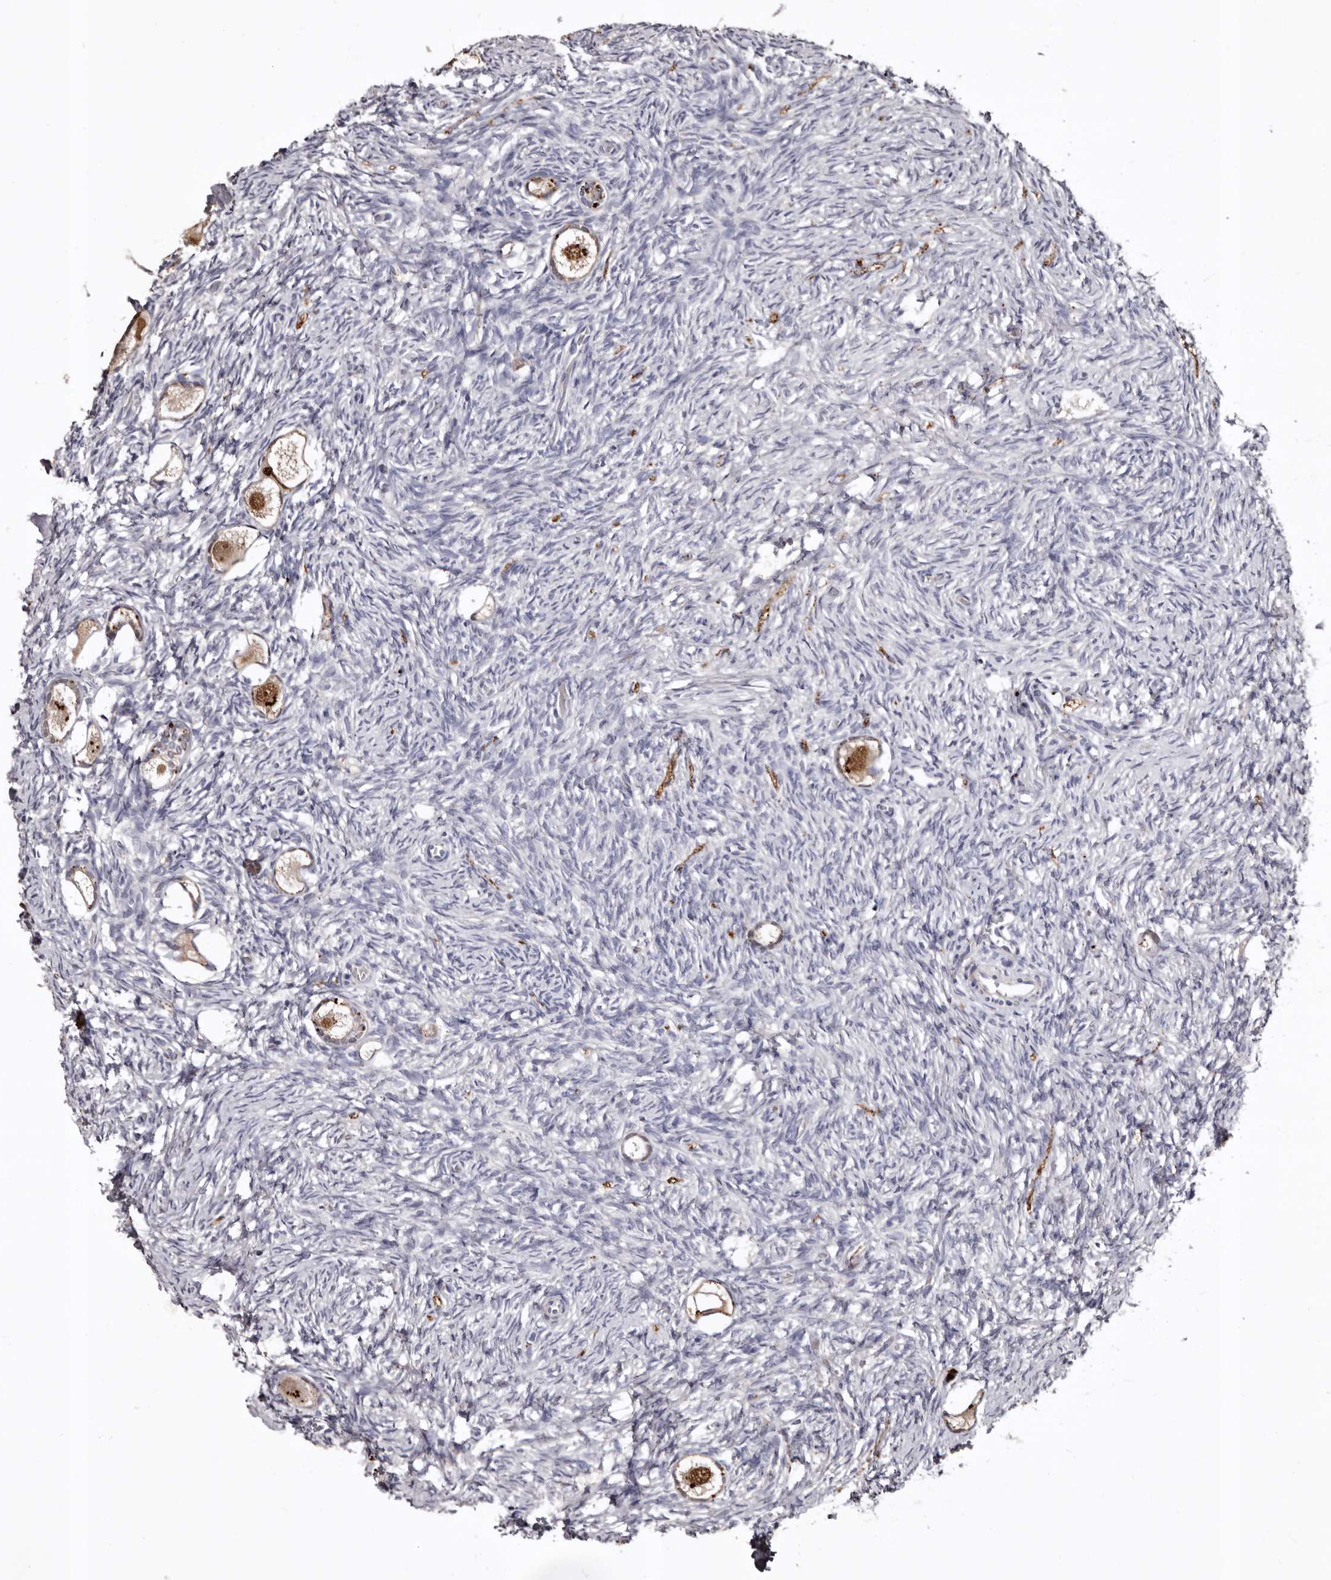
{"staining": {"intensity": "moderate", "quantity": ">75%", "location": "cytoplasmic/membranous"}, "tissue": "ovary", "cell_type": "Follicle cells", "image_type": "normal", "snomed": [{"axis": "morphology", "description": "Normal tissue, NOS"}, {"axis": "topography", "description": "Ovary"}], "caption": "About >75% of follicle cells in unremarkable human ovary demonstrate moderate cytoplasmic/membranous protein staining as visualized by brown immunohistochemical staining.", "gene": "SLC10A4", "patient": {"sex": "female", "age": 27}}